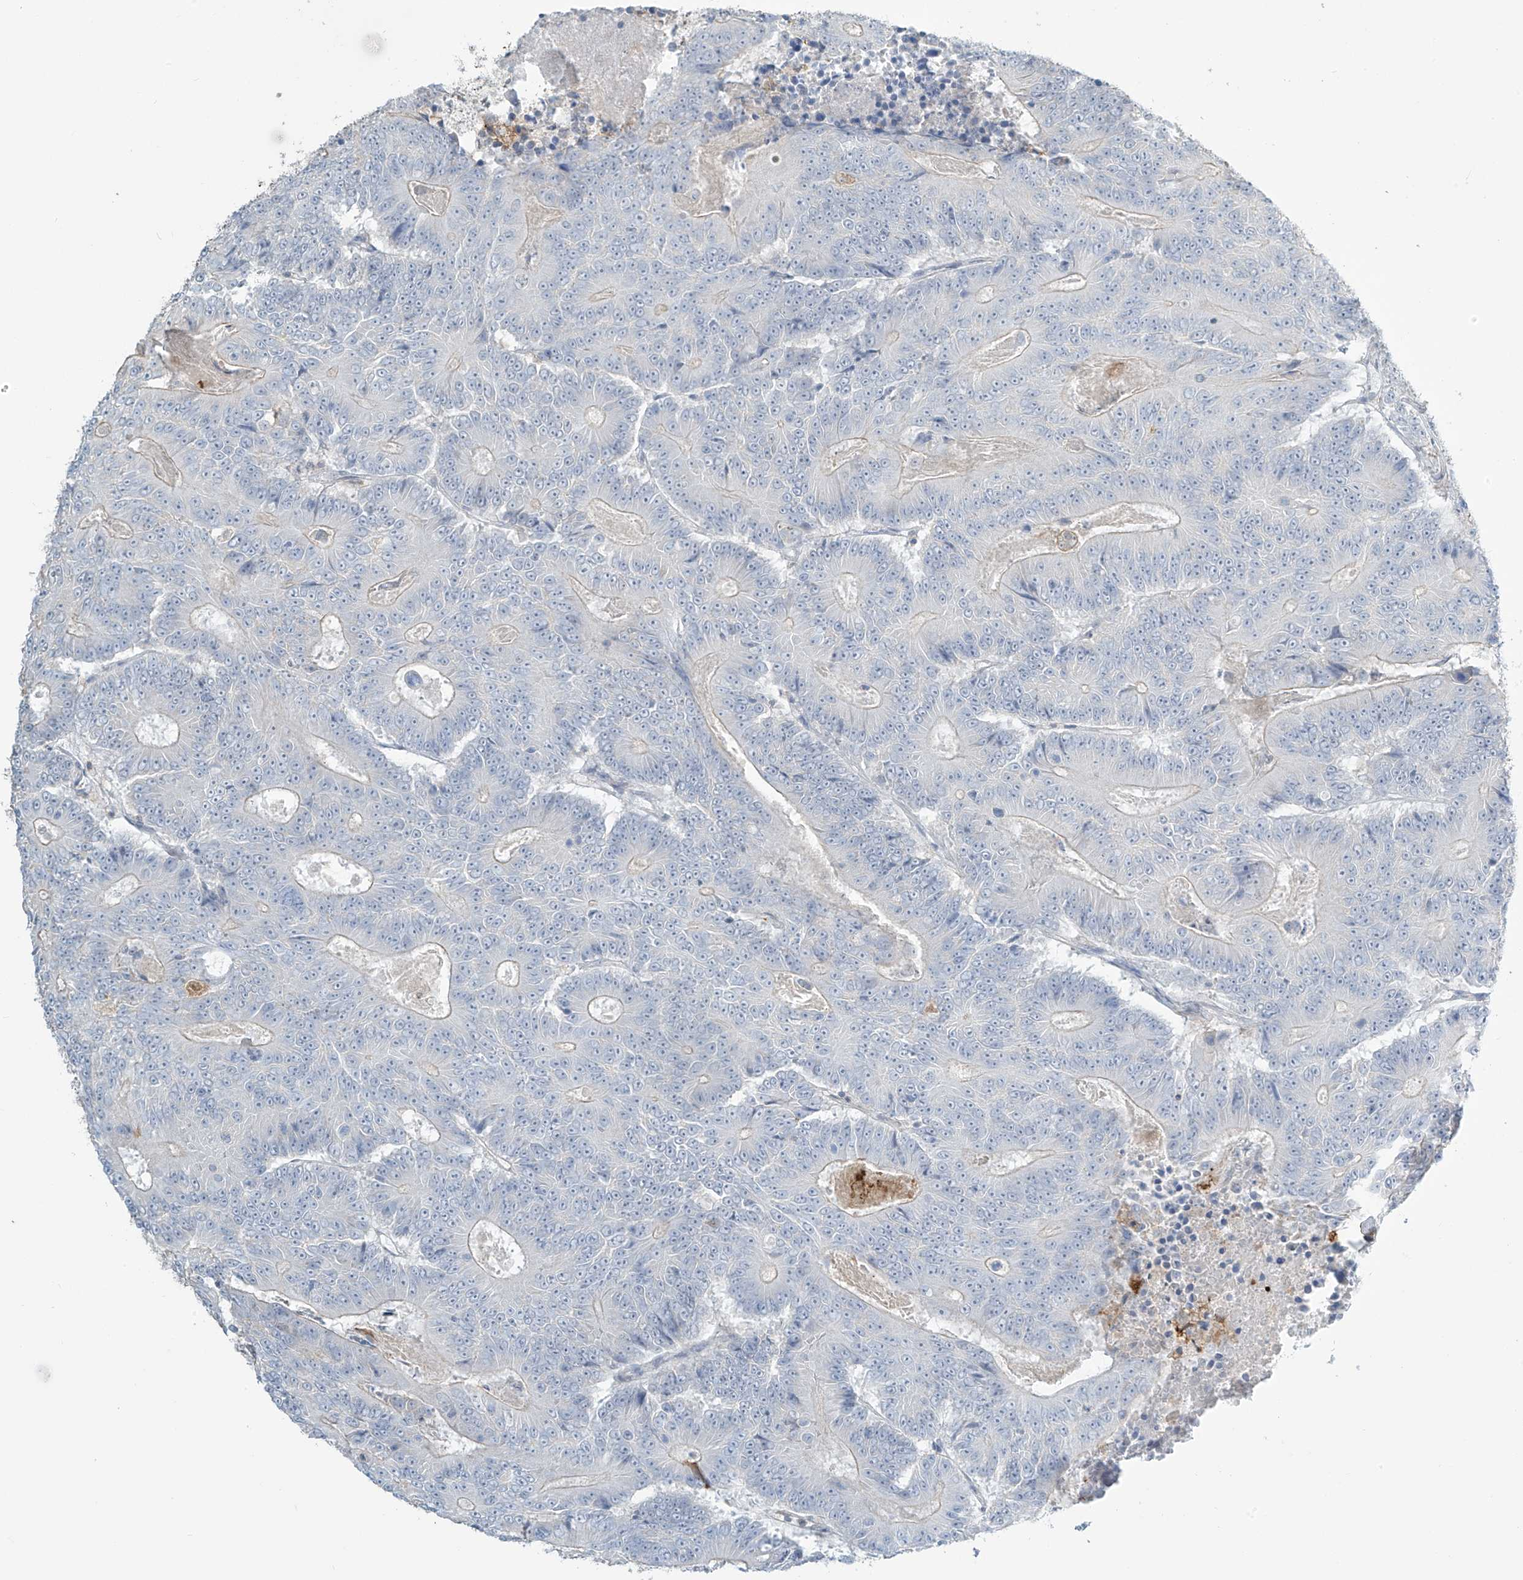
{"staining": {"intensity": "negative", "quantity": "none", "location": "none"}, "tissue": "colorectal cancer", "cell_type": "Tumor cells", "image_type": "cancer", "snomed": [{"axis": "morphology", "description": "Adenocarcinoma, NOS"}, {"axis": "topography", "description": "Colon"}], "caption": "Immunohistochemistry histopathology image of neoplastic tissue: colorectal cancer (adenocarcinoma) stained with DAB displays no significant protein staining in tumor cells. (DAB immunohistochemistry (IHC), high magnification).", "gene": "TAGAP", "patient": {"sex": "male", "age": 83}}